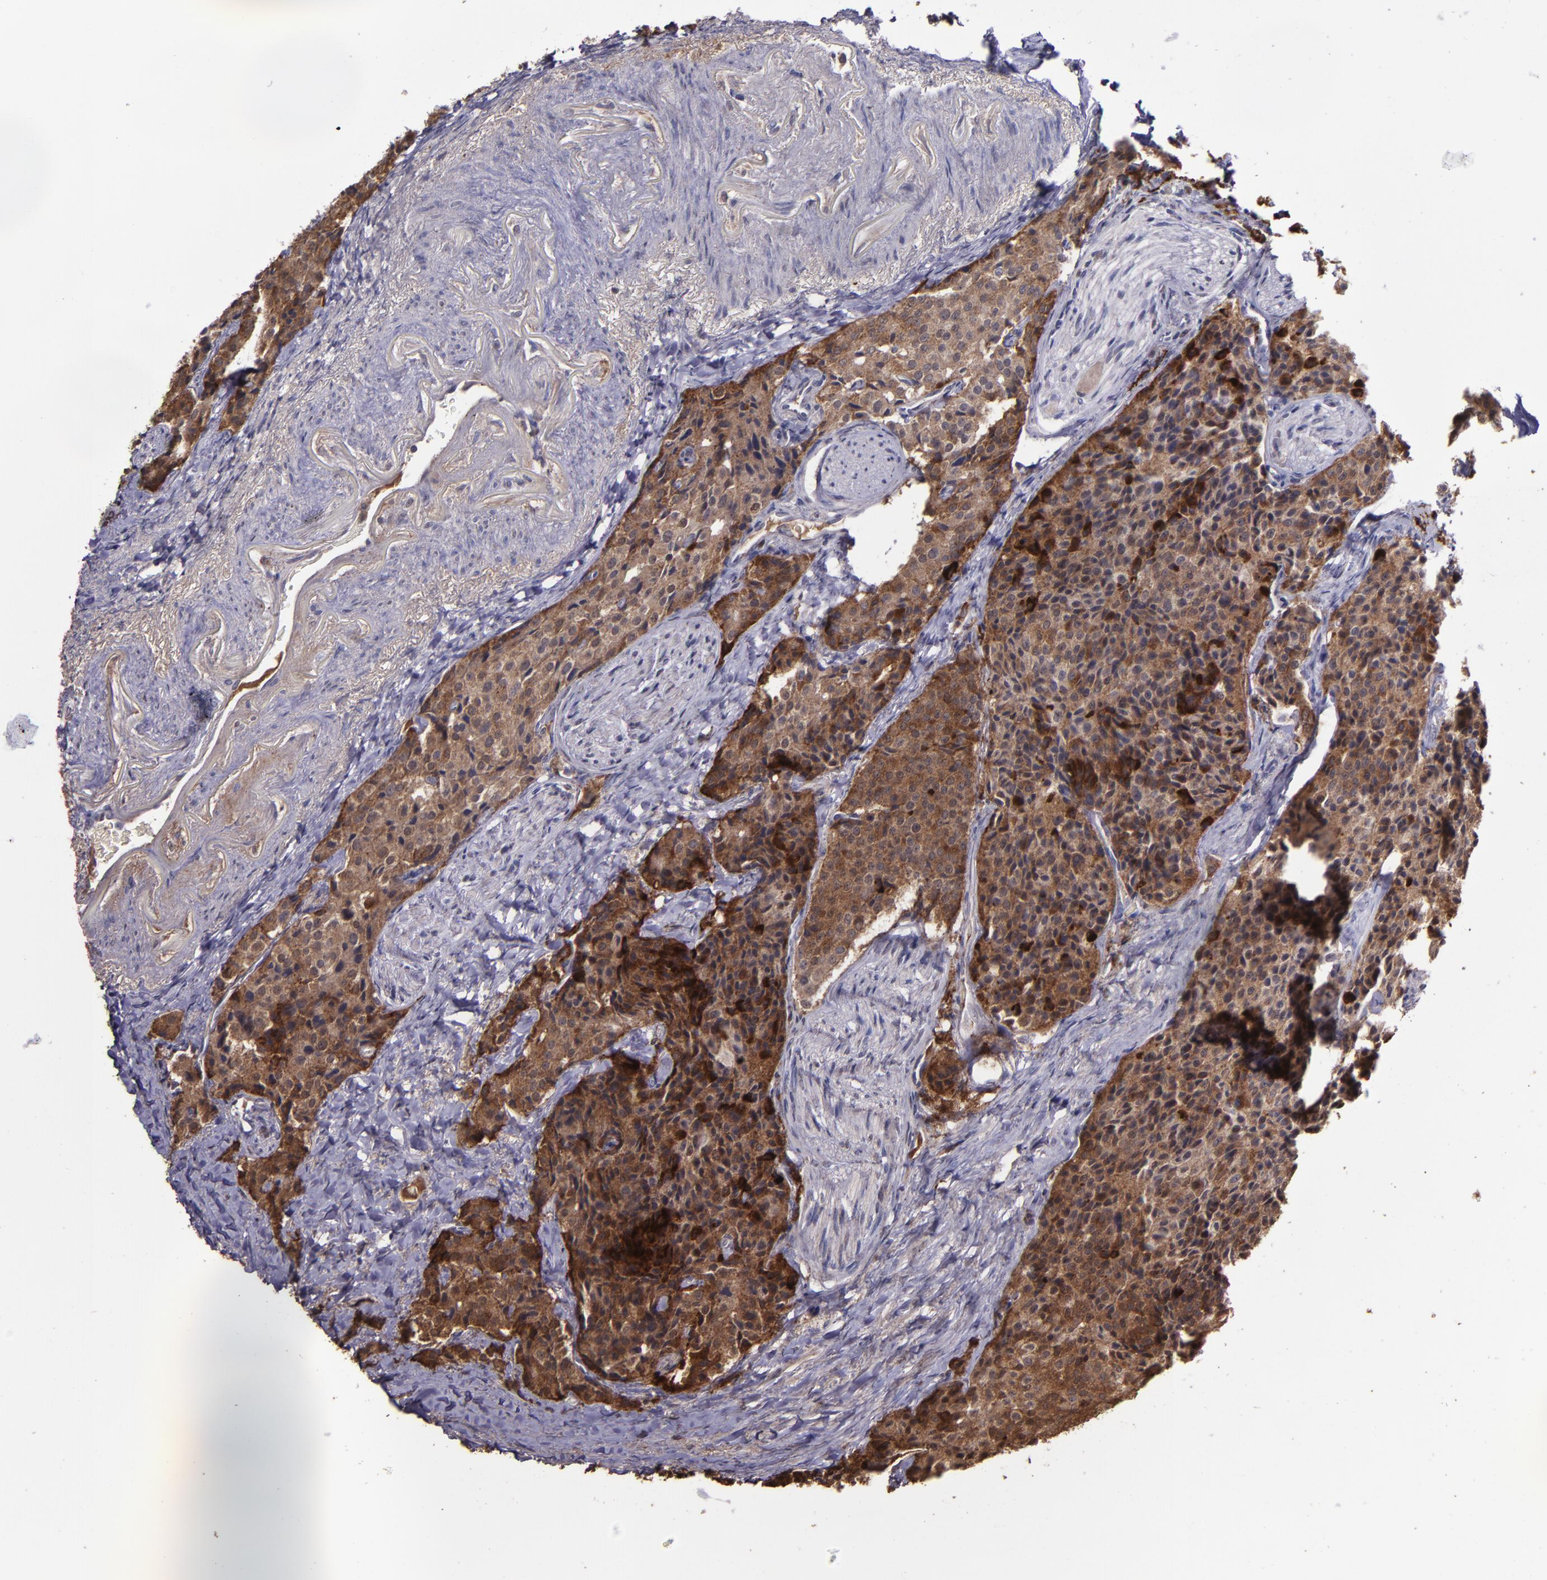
{"staining": {"intensity": "moderate", "quantity": ">75%", "location": "cytoplasmic/membranous"}, "tissue": "carcinoid", "cell_type": "Tumor cells", "image_type": "cancer", "snomed": [{"axis": "morphology", "description": "Carcinoid, malignant, NOS"}, {"axis": "topography", "description": "Colon"}], "caption": "This image shows IHC staining of human malignant carcinoid, with medium moderate cytoplasmic/membranous staining in about >75% of tumor cells.", "gene": "SERPINF2", "patient": {"sex": "female", "age": 61}}